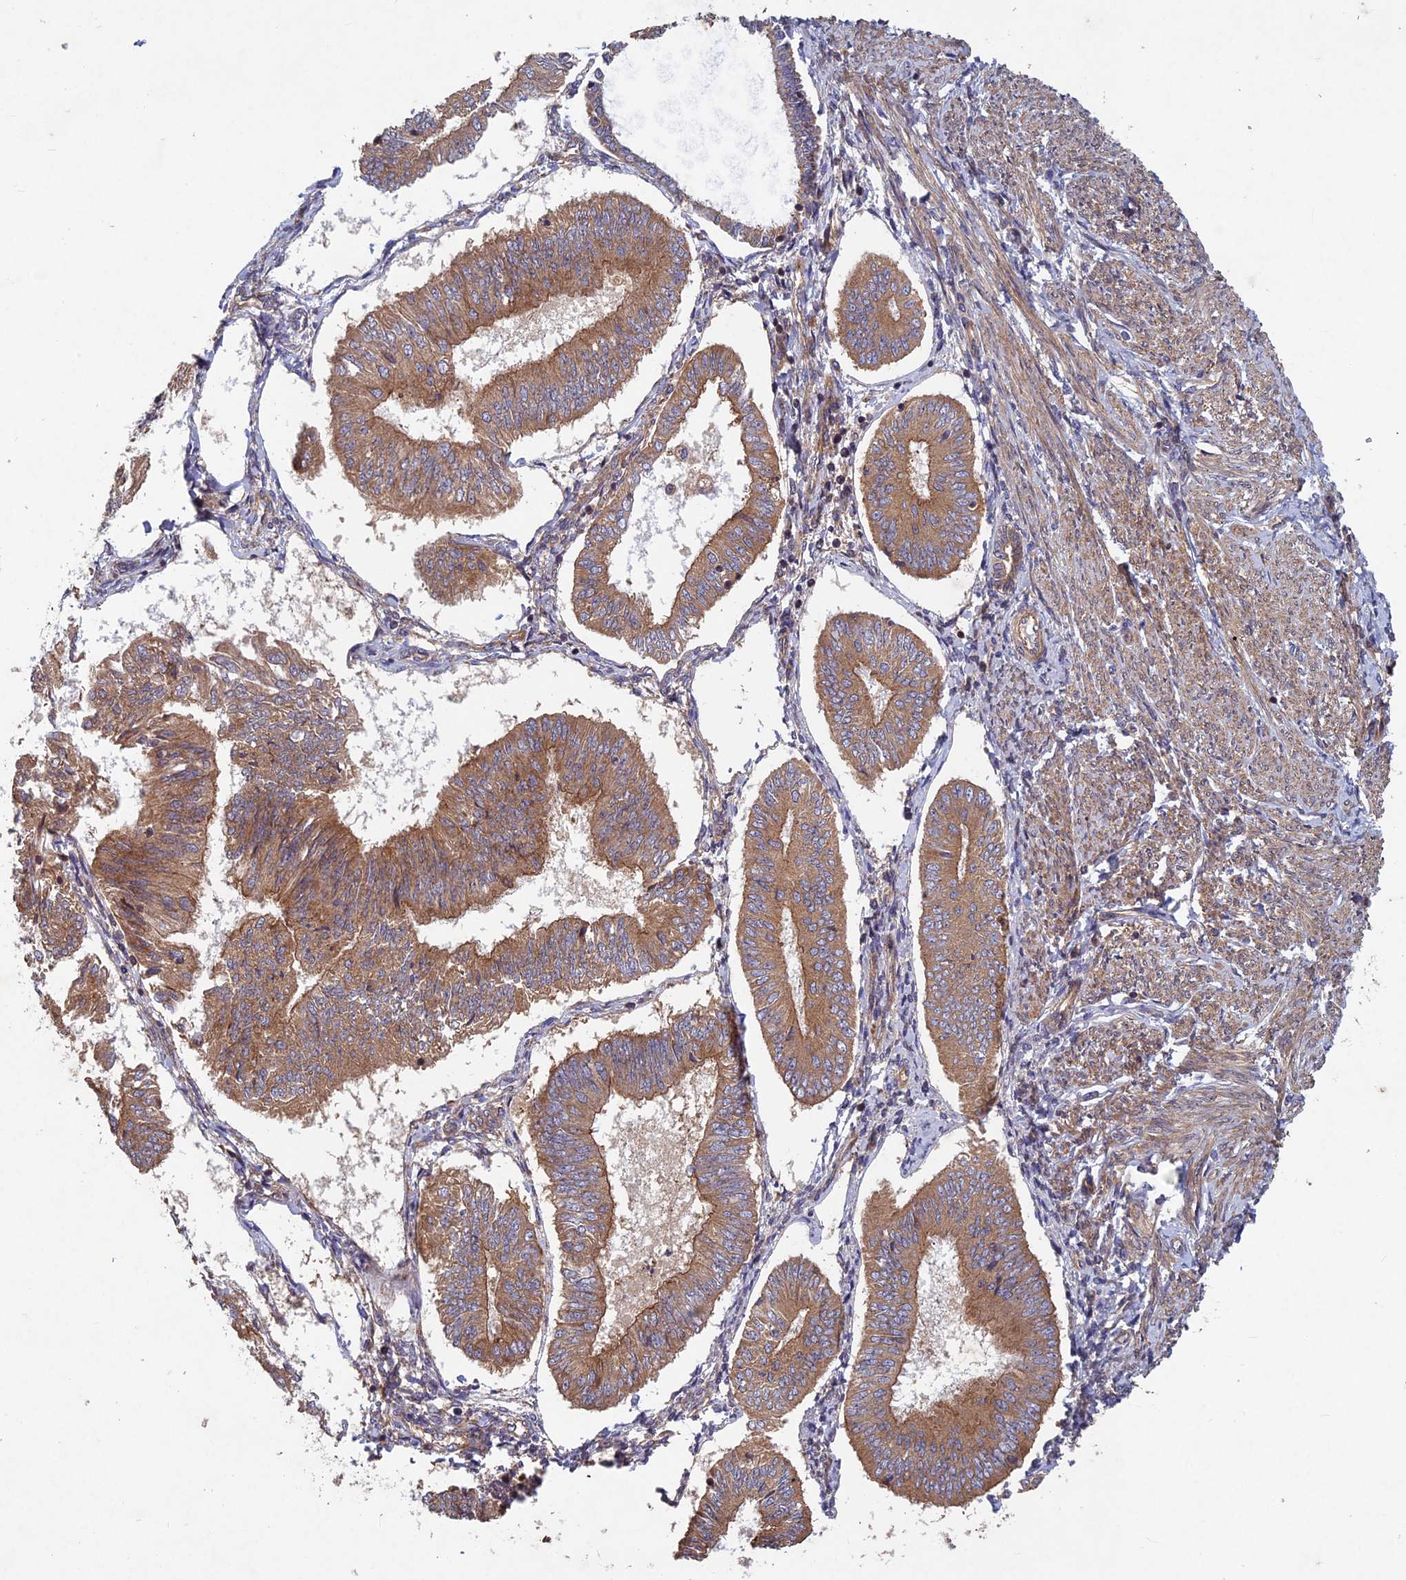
{"staining": {"intensity": "moderate", "quantity": ">75%", "location": "cytoplasmic/membranous"}, "tissue": "endometrial cancer", "cell_type": "Tumor cells", "image_type": "cancer", "snomed": [{"axis": "morphology", "description": "Adenocarcinoma, NOS"}, {"axis": "topography", "description": "Endometrium"}], "caption": "Adenocarcinoma (endometrial) stained with a brown dye exhibits moderate cytoplasmic/membranous positive expression in about >75% of tumor cells.", "gene": "NCAPG", "patient": {"sex": "female", "age": 58}}